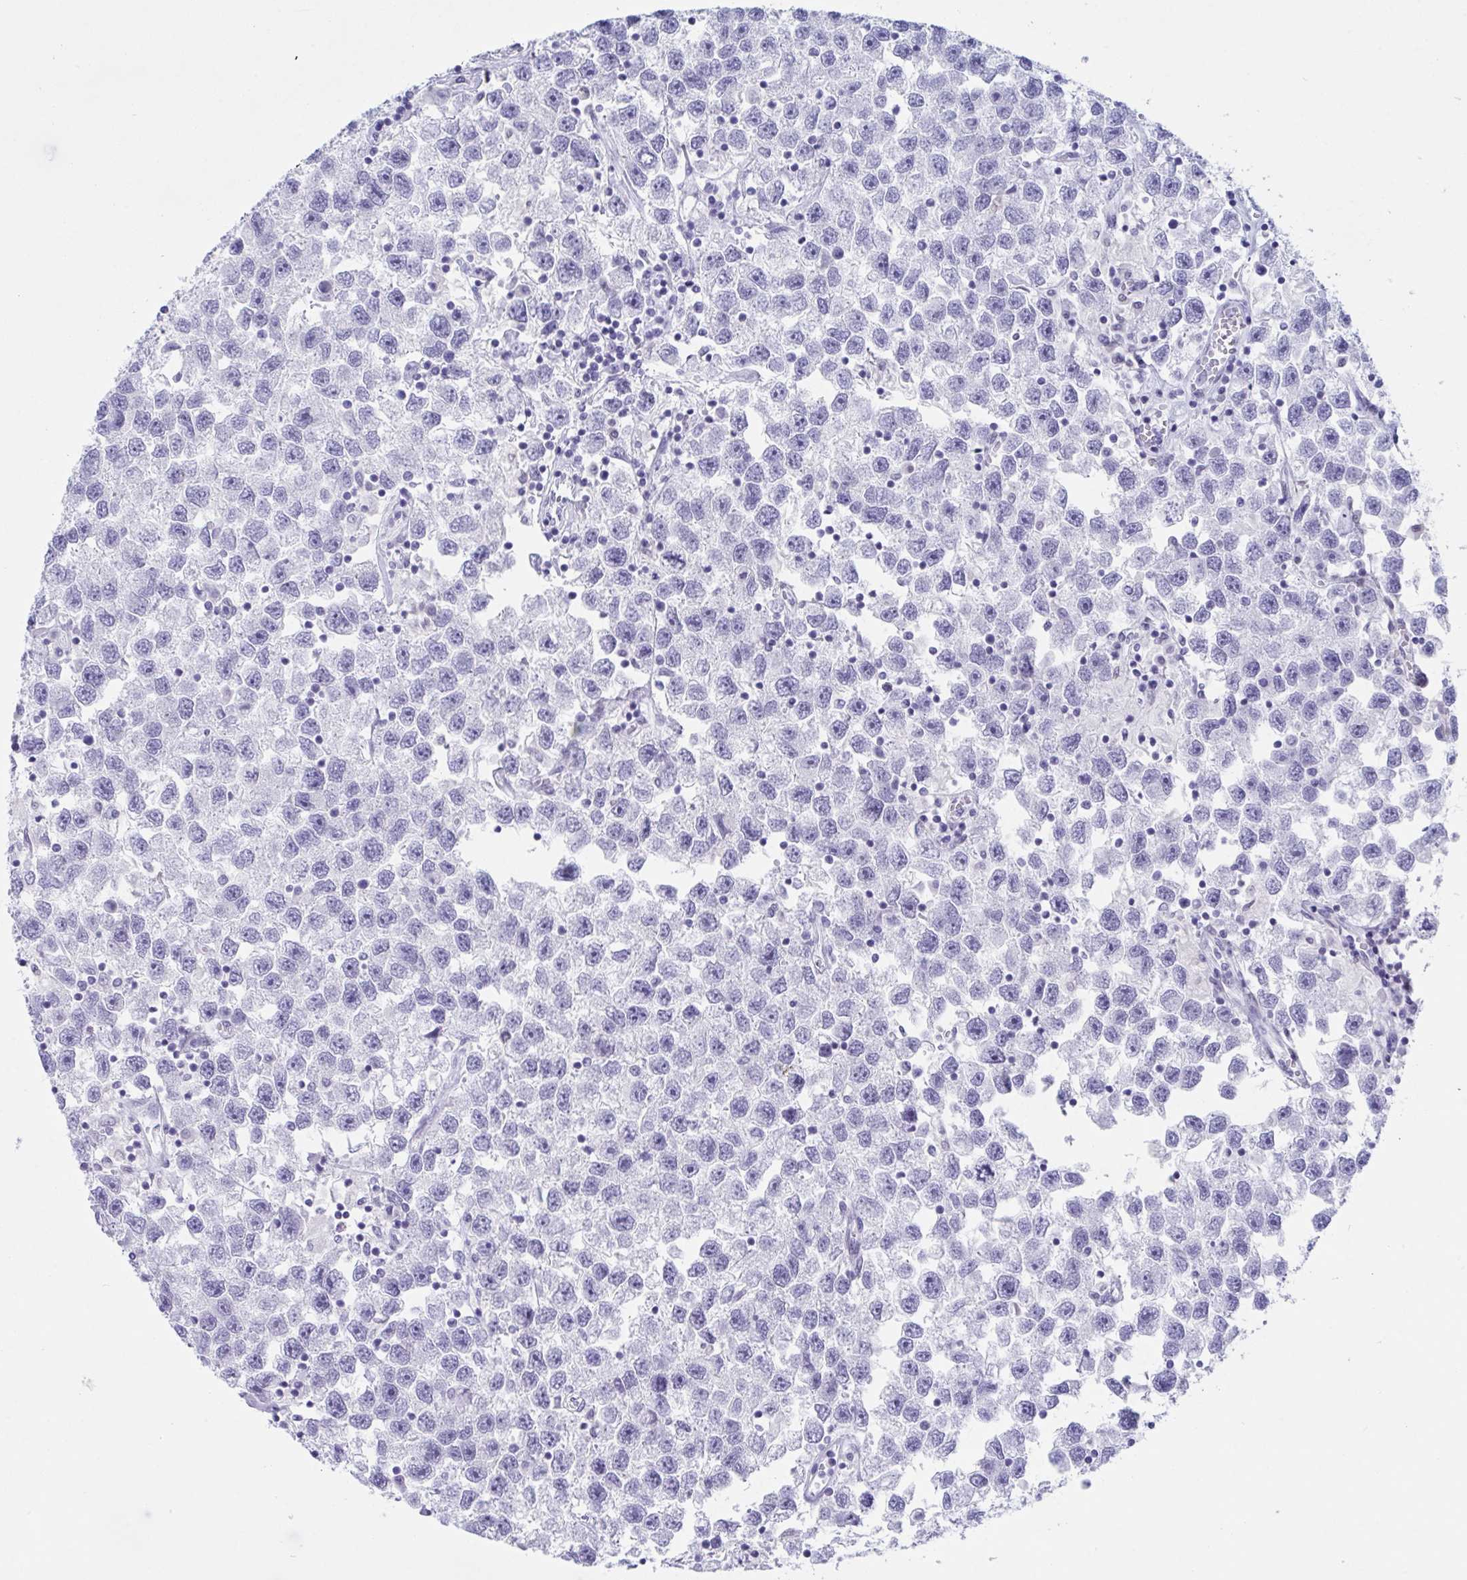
{"staining": {"intensity": "negative", "quantity": "none", "location": "none"}, "tissue": "testis cancer", "cell_type": "Tumor cells", "image_type": "cancer", "snomed": [{"axis": "morphology", "description": "Seminoma, NOS"}, {"axis": "topography", "description": "Testis"}], "caption": "Protein analysis of seminoma (testis) exhibits no significant expression in tumor cells. (Stains: DAB (3,3'-diaminobenzidine) IHC with hematoxylin counter stain, Microscopy: brightfield microscopy at high magnification).", "gene": "CDX4", "patient": {"sex": "male", "age": 26}}